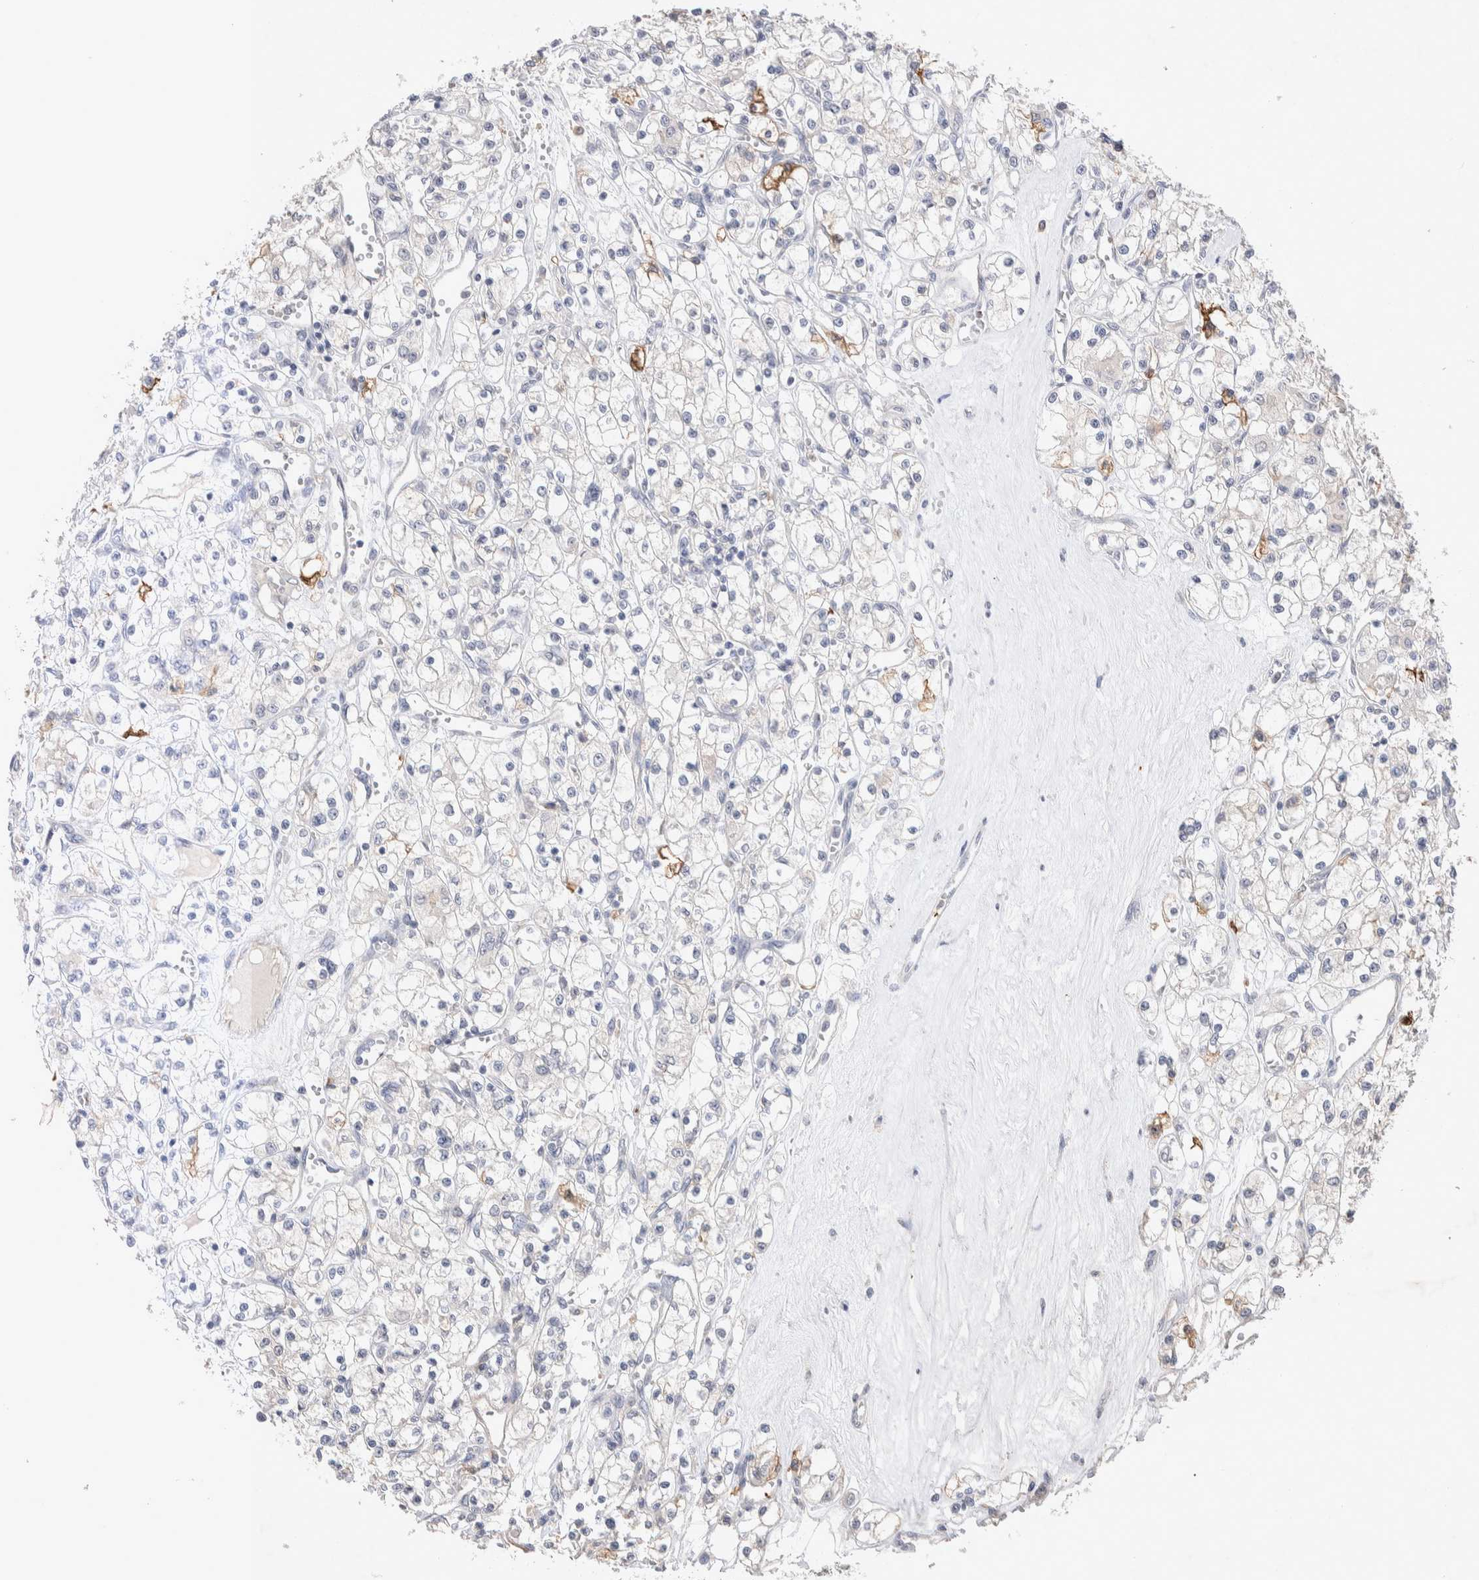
{"staining": {"intensity": "strong", "quantity": "<25%", "location": "cytoplasmic/membranous"}, "tissue": "renal cancer", "cell_type": "Tumor cells", "image_type": "cancer", "snomed": [{"axis": "morphology", "description": "Adenocarcinoma, NOS"}, {"axis": "topography", "description": "Kidney"}], "caption": "An image showing strong cytoplasmic/membranous staining in approximately <25% of tumor cells in renal cancer (adenocarcinoma), as visualized by brown immunohistochemical staining.", "gene": "FFAR2", "patient": {"sex": "female", "age": 59}}